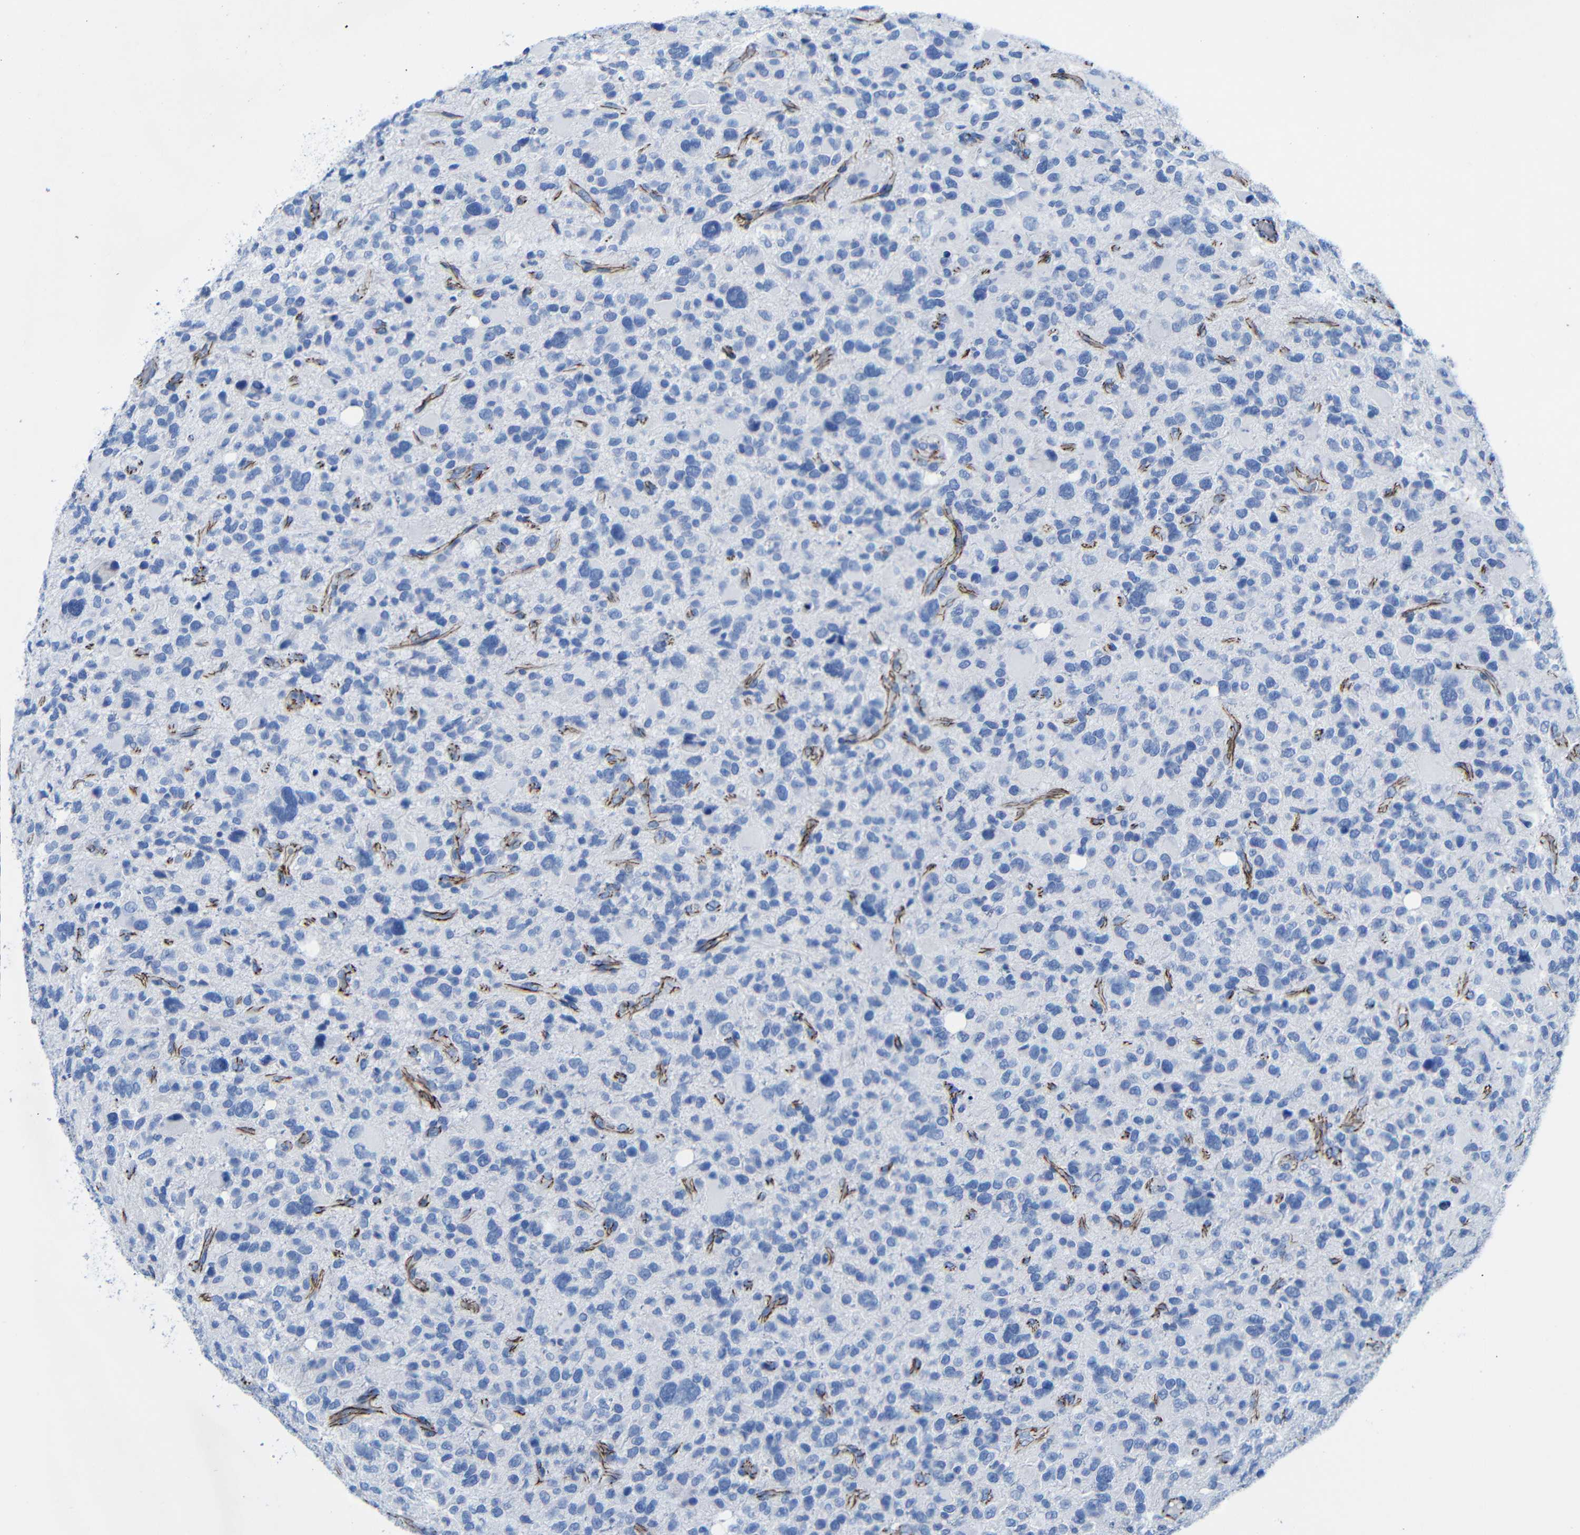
{"staining": {"intensity": "negative", "quantity": "none", "location": "none"}, "tissue": "glioma", "cell_type": "Tumor cells", "image_type": "cancer", "snomed": [{"axis": "morphology", "description": "Glioma, malignant, High grade"}, {"axis": "topography", "description": "Brain"}], "caption": "Immunohistochemistry (IHC) histopathology image of human glioma stained for a protein (brown), which displays no expression in tumor cells.", "gene": "CGNL1", "patient": {"sex": "male", "age": 48}}